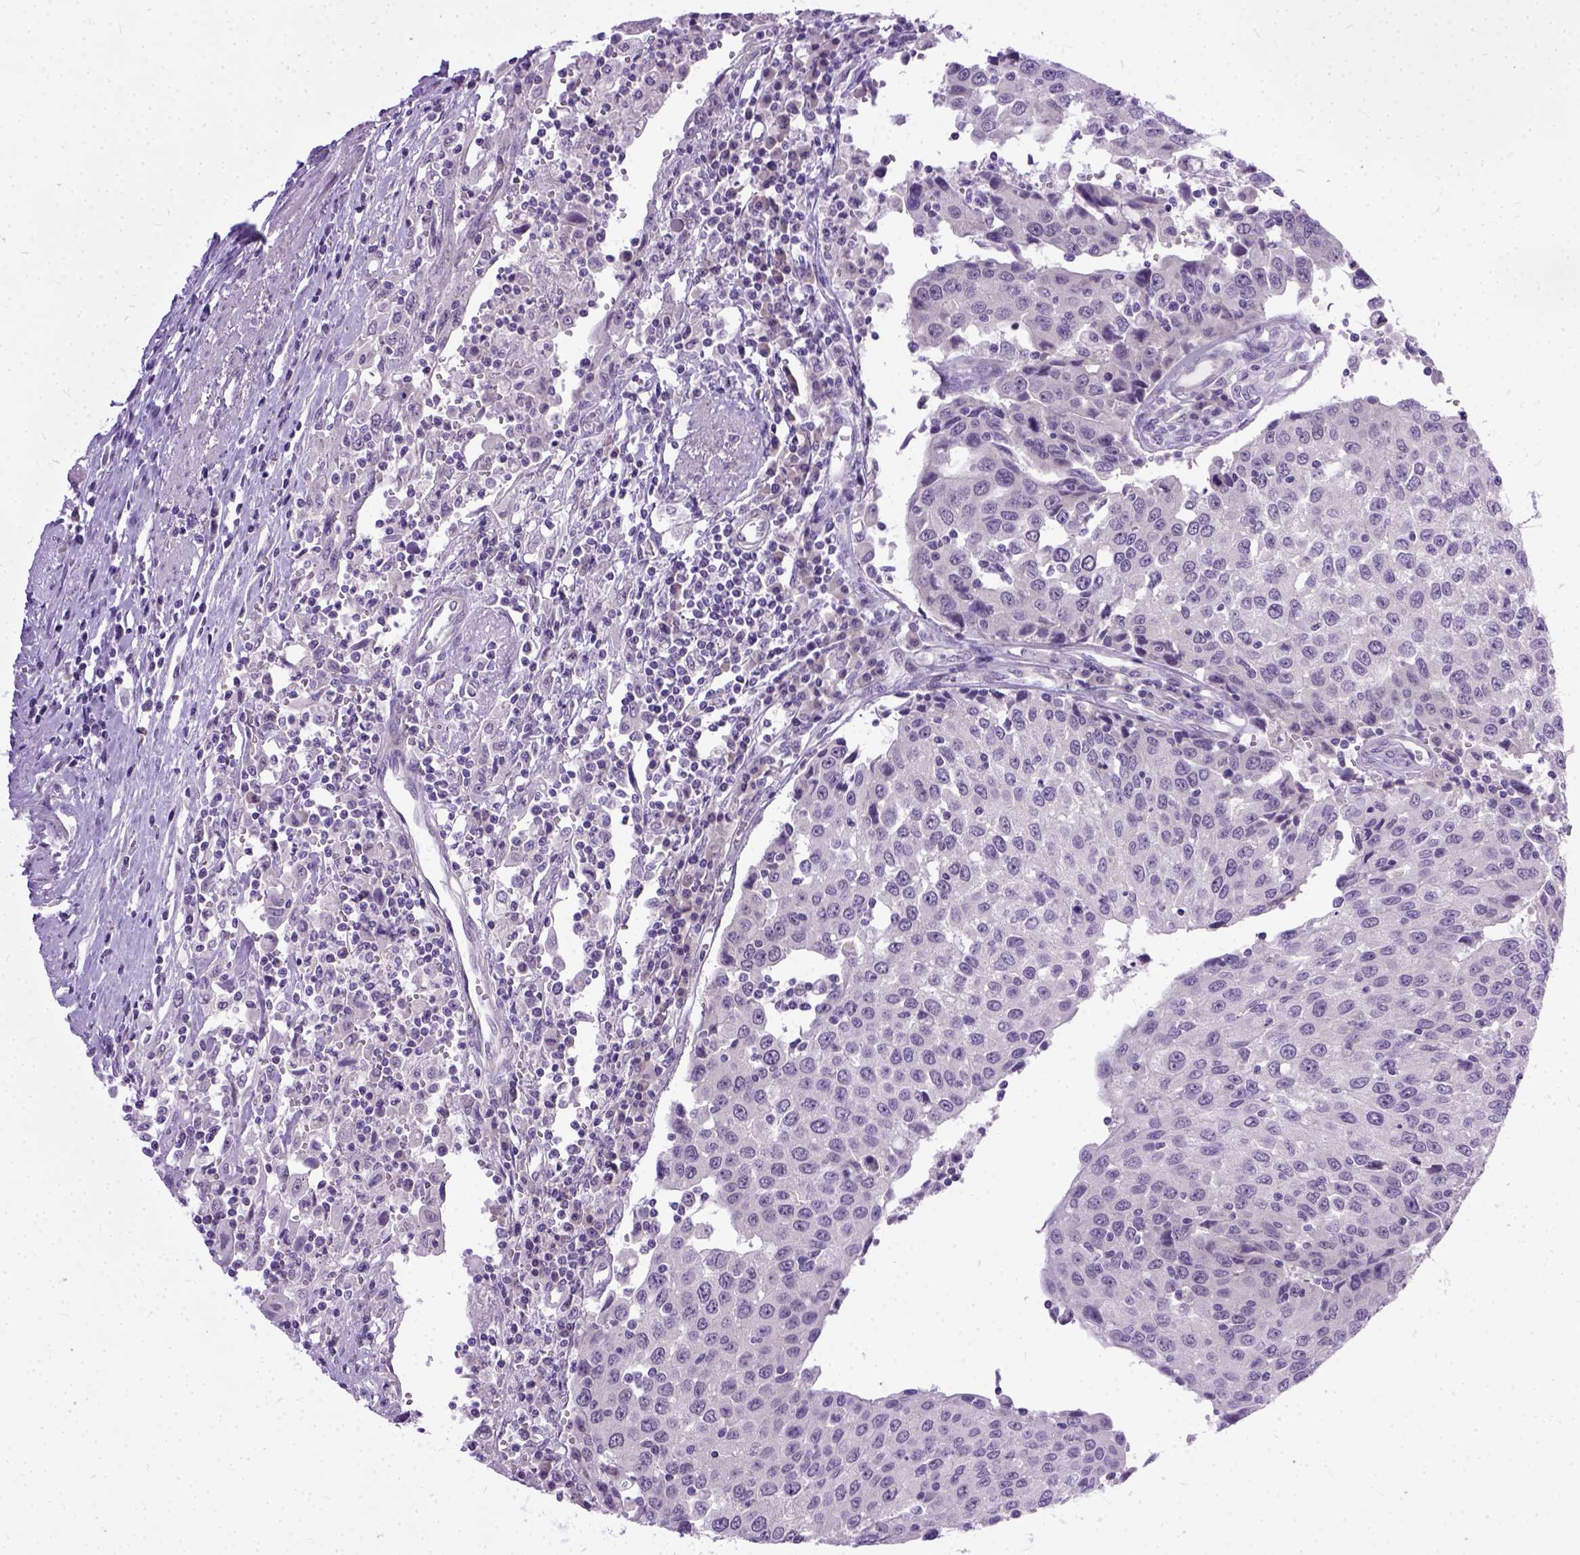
{"staining": {"intensity": "negative", "quantity": "none", "location": "none"}, "tissue": "urothelial cancer", "cell_type": "Tumor cells", "image_type": "cancer", "snomed": [{"axis": "morphology", "description": "Urothelial carcinoma, High grade"}, {"axis": "topography", "description": "Urinary bladder"}], "caption": "Photomicrograph shows no protein positivity in tumor cells of urothelial cancer tissue. (Brightfield microscopy of DAB IHC at high magnification).", "gene": "TCEAL7", "patient": {"sex": "female", "age": 85}}